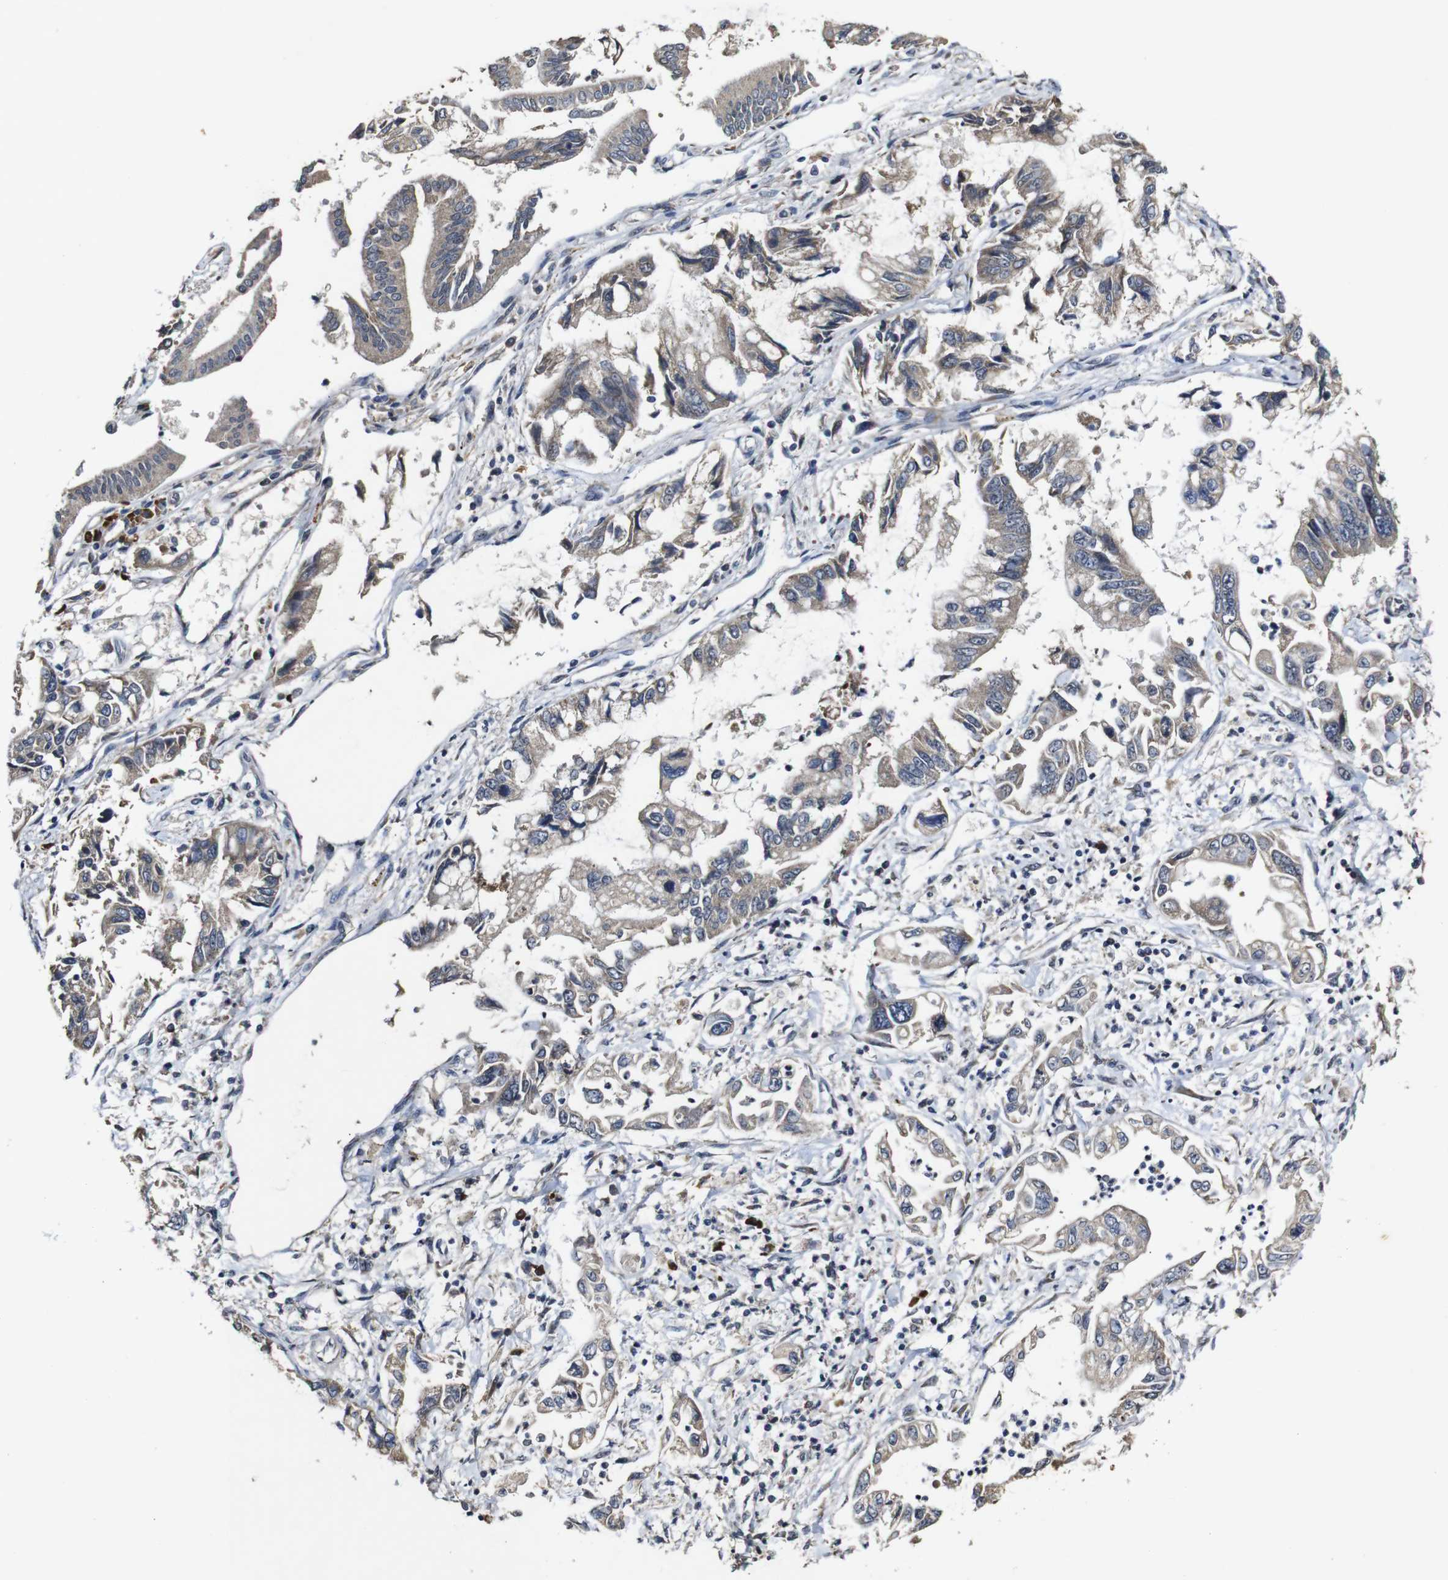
{"staining": {"intensity": "weak", "quantity": ">75%", "location": "cytoplasmic/membranous"}, "tissue": "pancreatic cancer", "cell_type": "Tumor cells", "image_type": "cancer", "snomed": [{"axis": "morphology", "description": "Adenocarcinoma, NOS"}, {"axis": "topography", "description": "Pancreas"}], "caption": "Immunohistochemistry (IHC) histopathology image of pancreatic adenocarcinoma stained for a protein (brown), which displays low levels of weak cytoplasmic/membranous positivity in about >75% of tumor cells.", "gene": "MAGI2", "patient": {"sex": "male", "age": 56}}